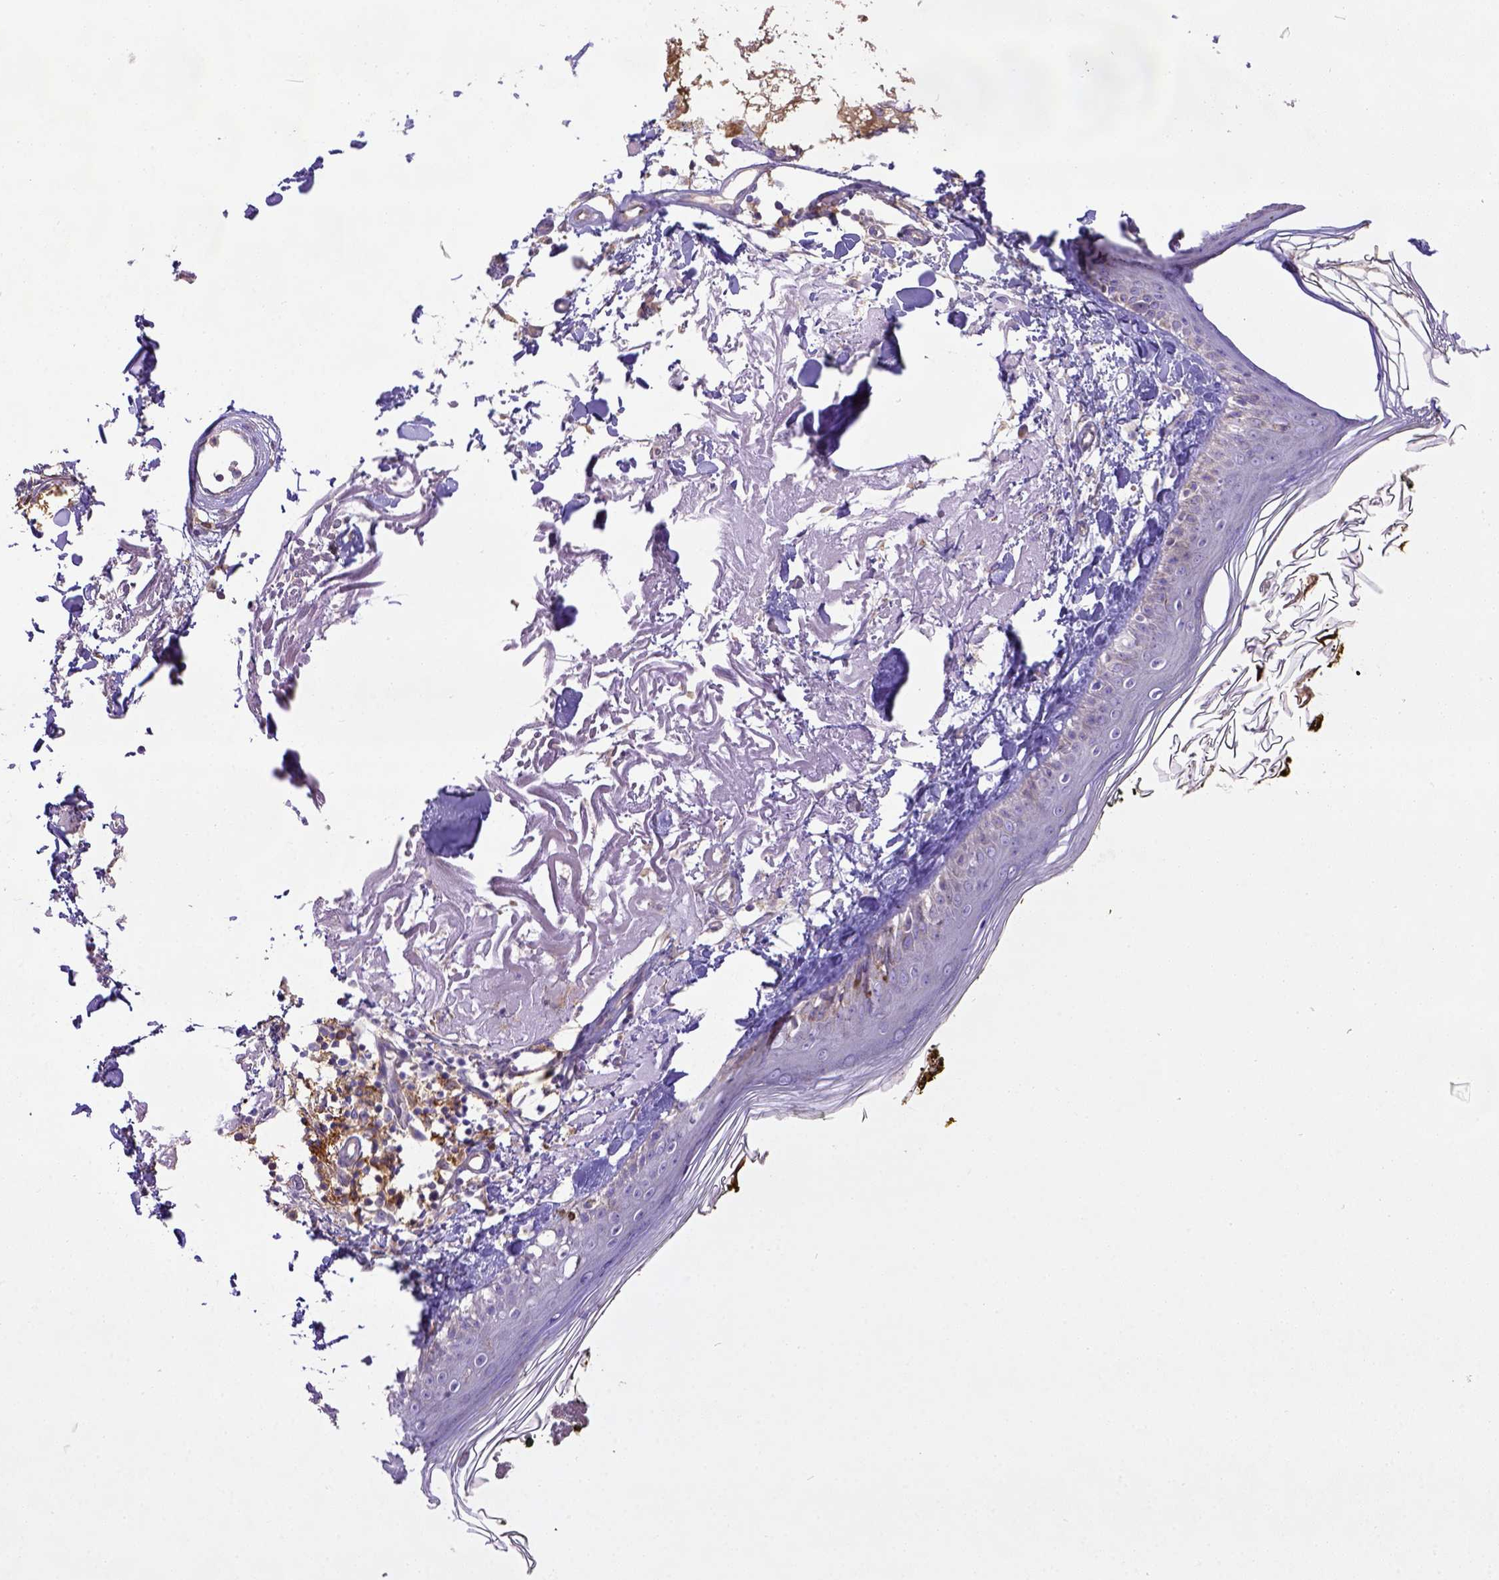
{"staining": {"intensity": "negative", "quantity": "none", "location": "none"}, "tissue": "skin", "cell_type": "Fibroblasts", "image_type": "normal", "snomed": [{"axis": "morphology", "description": "Normal tissue, NOS"}, {"axis": "topography", "description": "Skin"}], "caption": "Micrograph shows no significant protein positivity in fibroblasts of normal skin.", "gene": "CD40", "patient": {"sex": "male", "age": 76}}